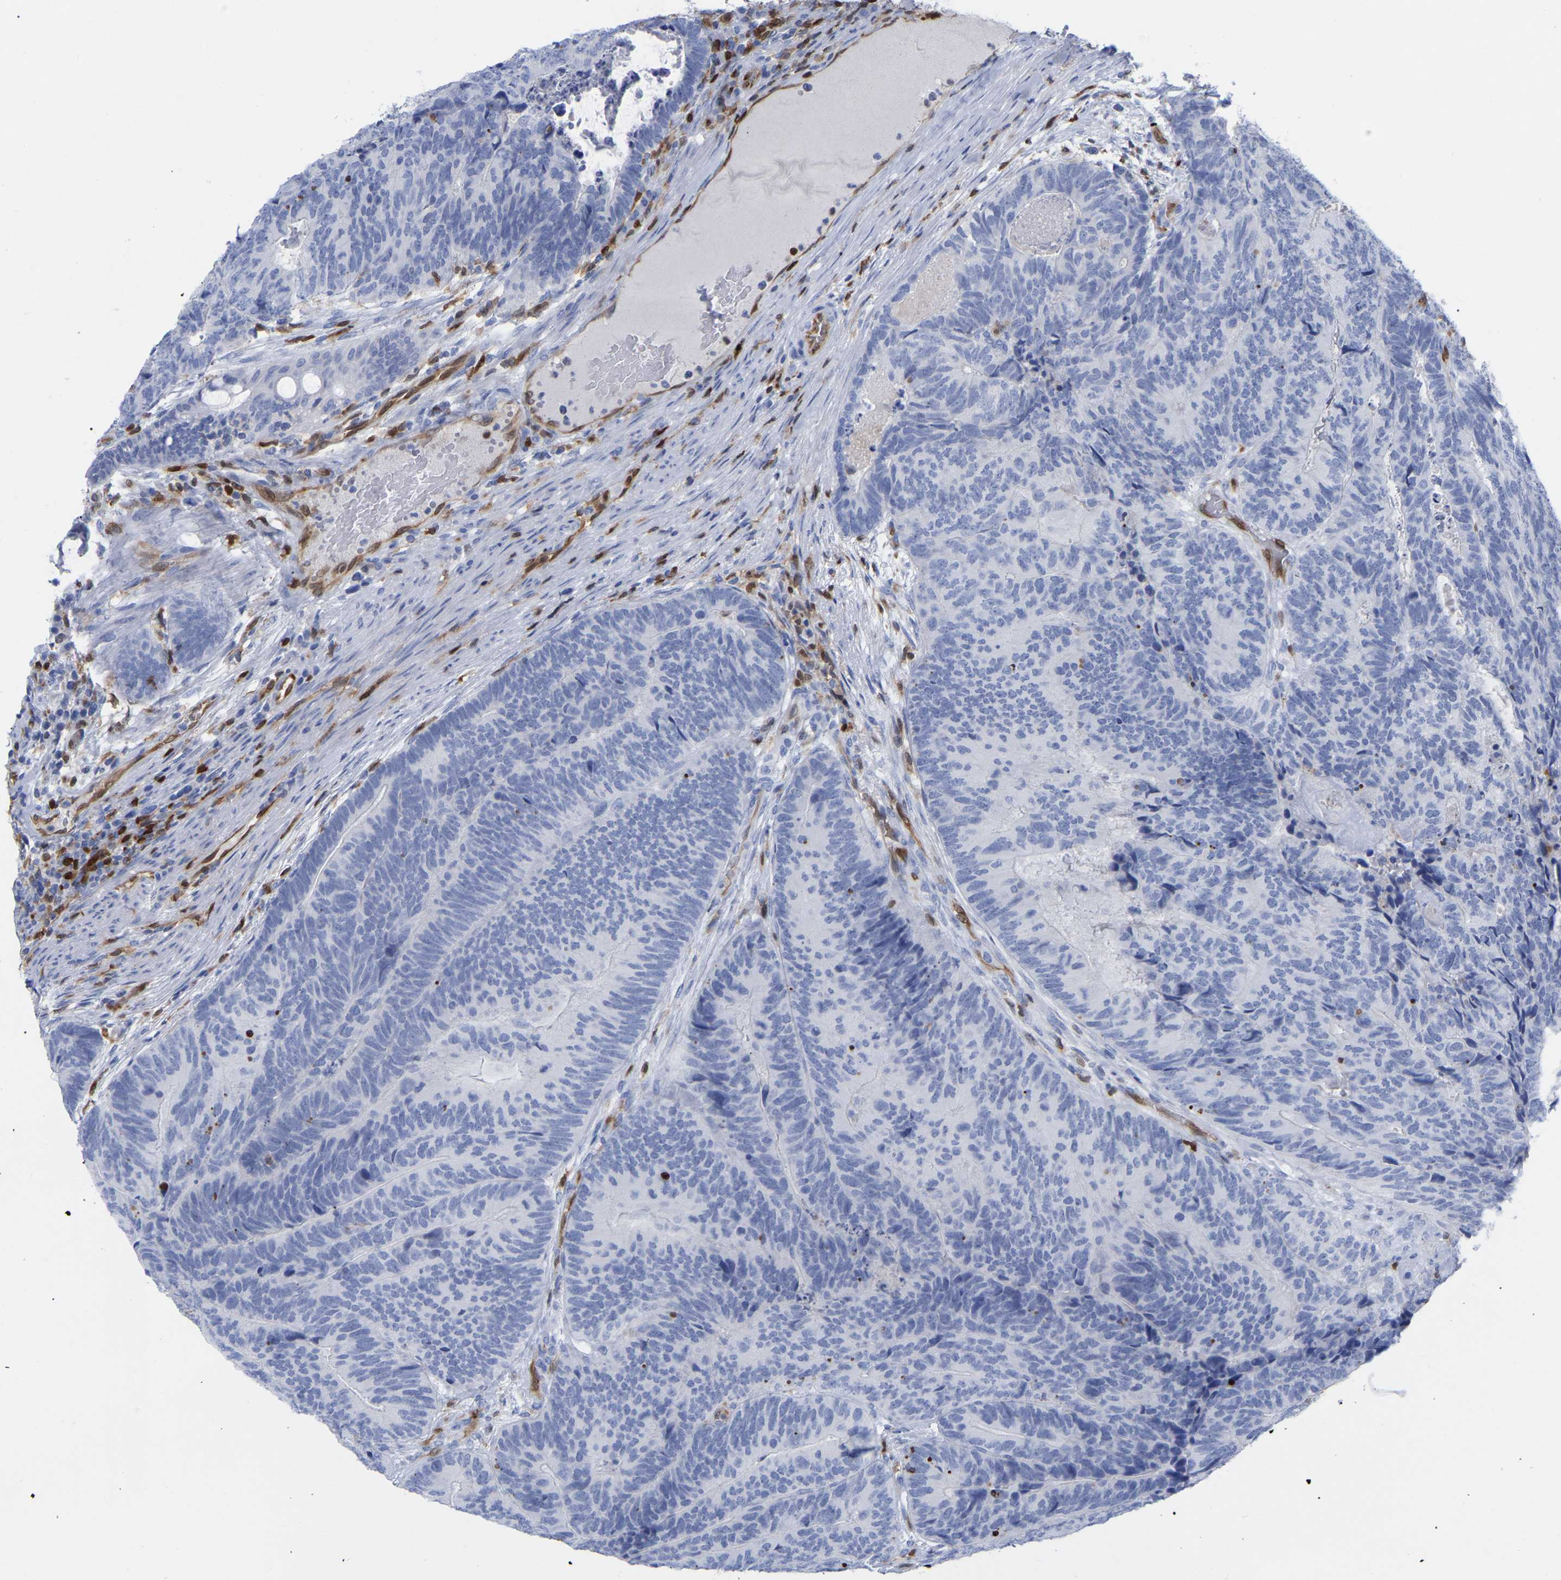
{"staining": {"intensity": "negative", "quantity": "none", "location": "none"}, "tissue": "colorectal cancer", "cell_type": "Tumor cells", "image_type": "cancer", "snomed": [{"axis": "morphology", "description": "Adenocarcinoma, NOS"}, {"axis": "topography", "description": "Colon"}], "caption": "Immunohistochemical staining of colorectal adenocarcinoma reveals no significant expression in tumor cells.", "gene": "GIMAP4", "patient": {"sex": "female", "age": 67}}